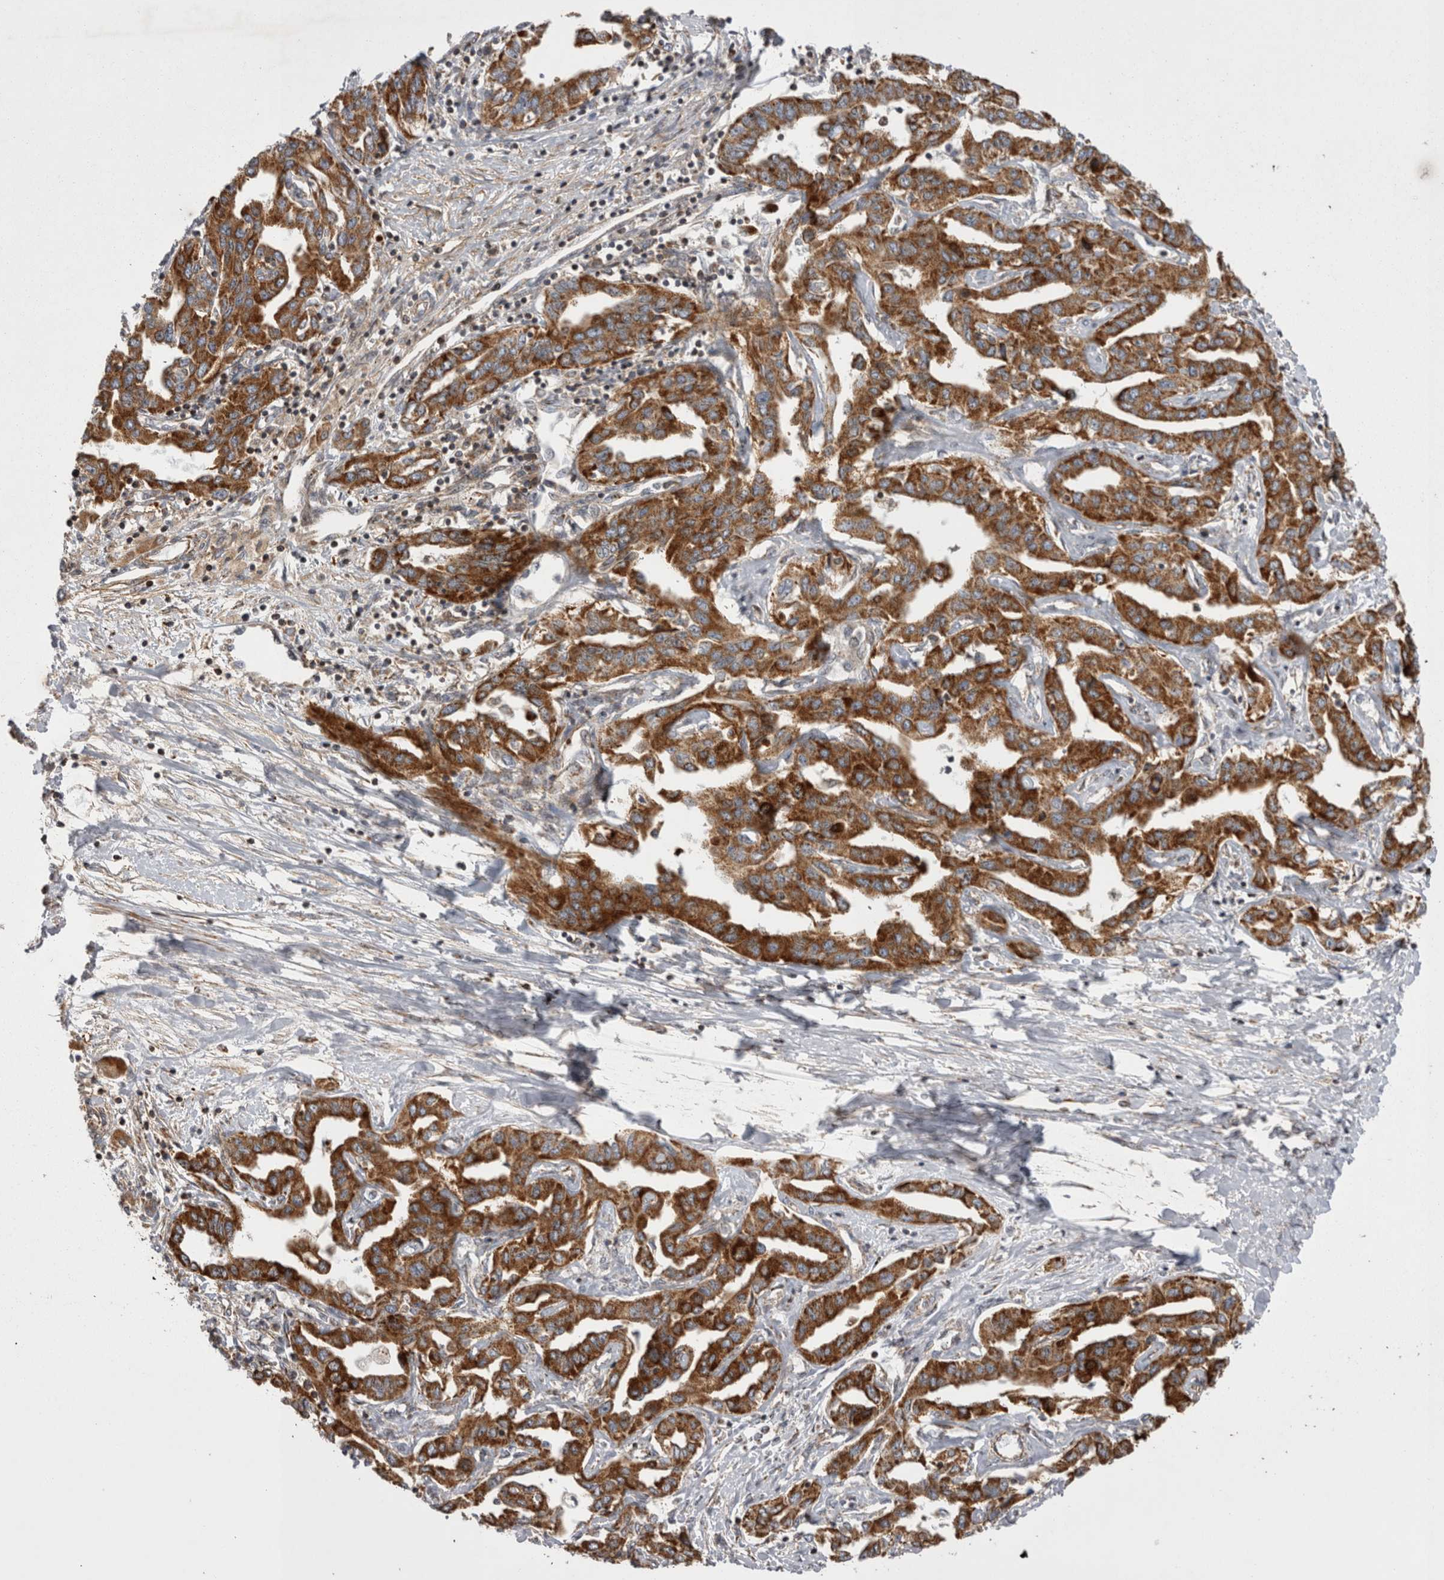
{"staining": {"intensity": "strong", "quantity": ">75%", "location": "cytoplasmic/membranous"}, "tissue": "liver cancer", "cell_type": "Tumor cells", "image_type": "cancer", "snomed": [{"axis": "morphology", "description": "Cholangiocarcinoma"}, {"axis": "topography", "description": "Liver"}], "caption": "Immunohistochemistry (DAB (3,3'-diaminobenzidine)) staining of cholangiocarcinoma (liver) demonstrates strong cytoplasmic/membranous protein positivity in approximately >75% of tumor cells.", "gene": "TSPOAP1", "patient": {"sex": "male", "age": 59}}